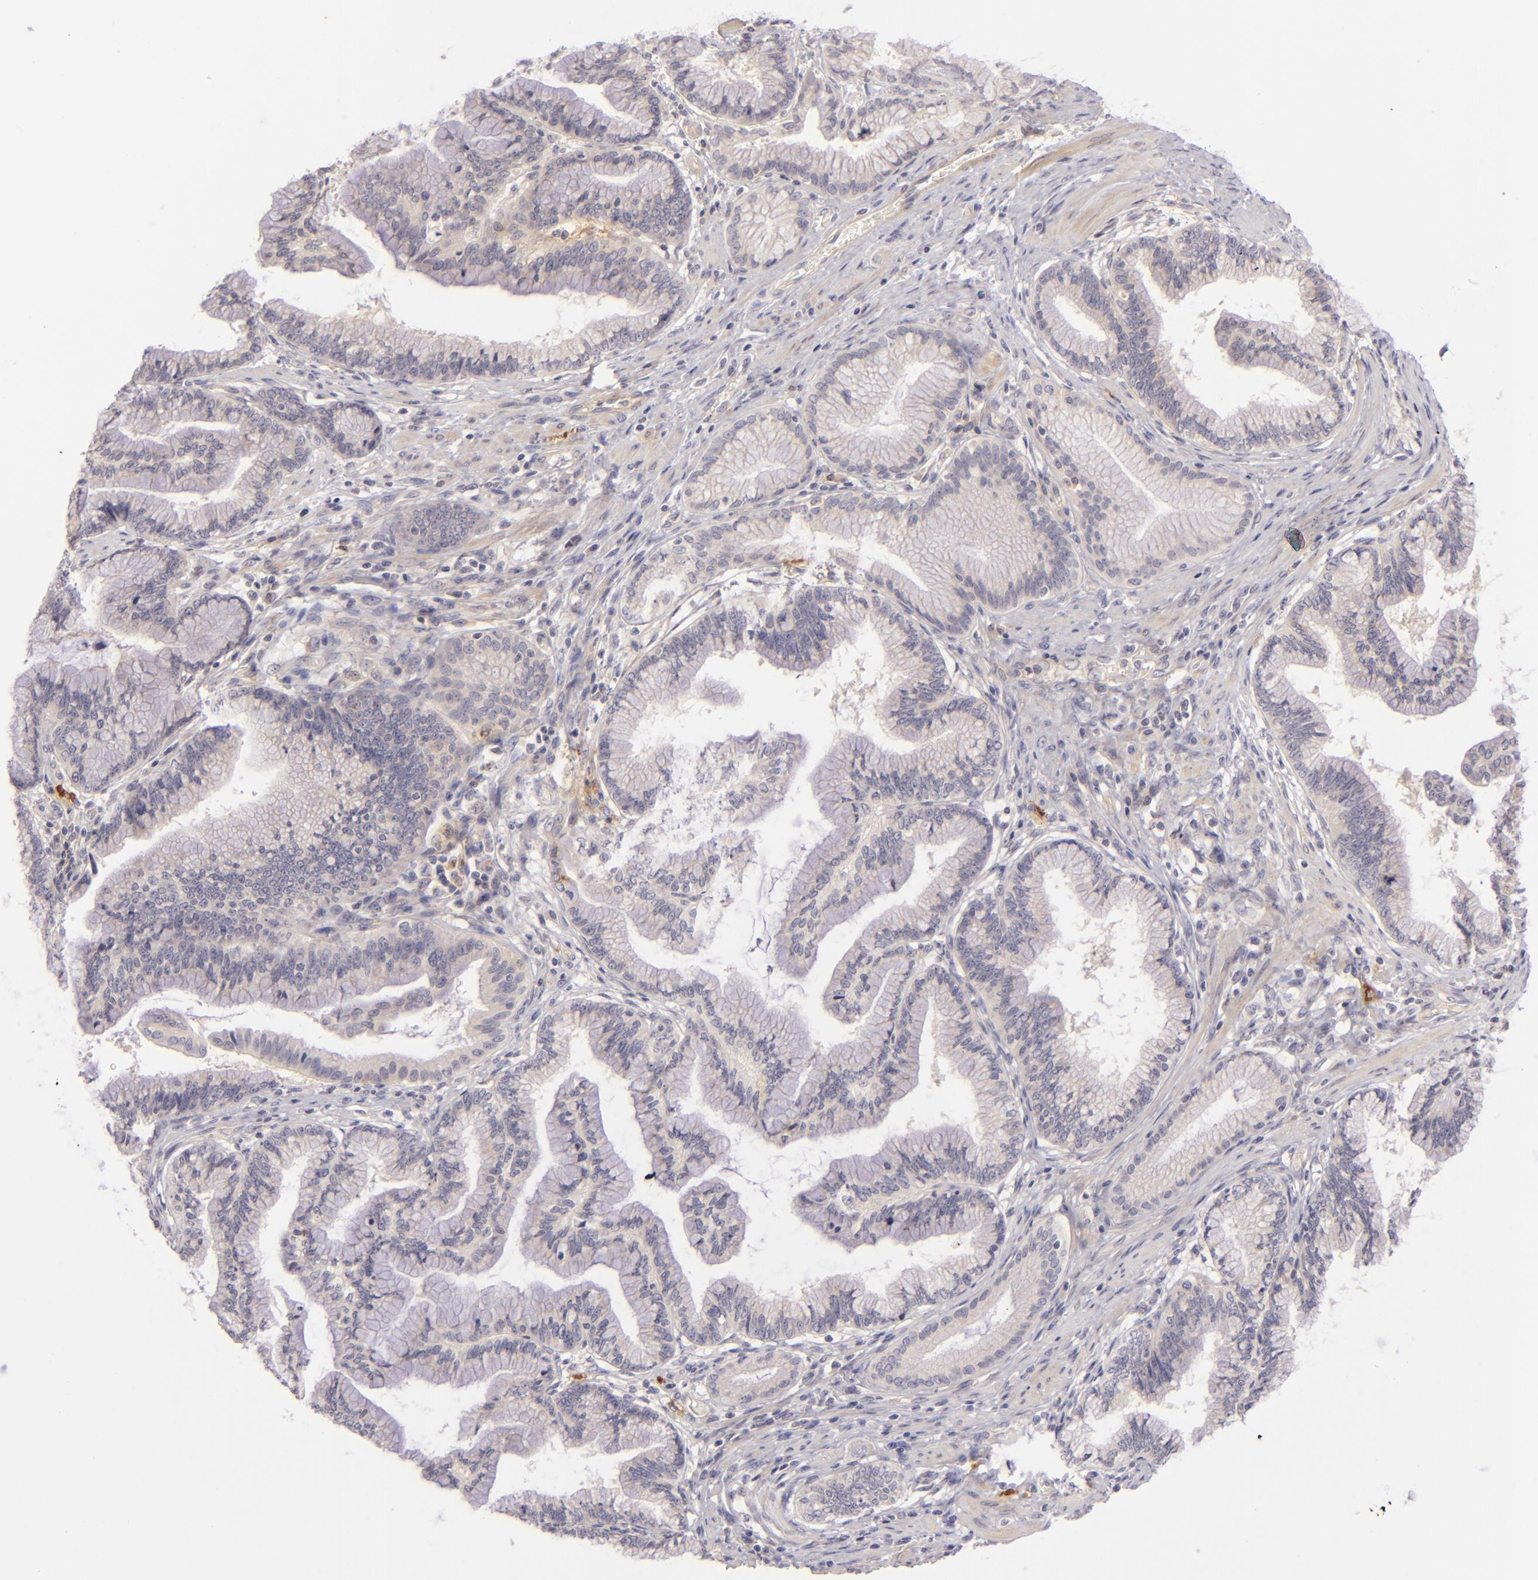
{"staining": {"intensity": "negative", "quantity": "none", "location": "none"}, "tissue": "pancreatic cancer", "cell_type": "Tumor cells", "image_type": "cancer", "snomed": [{"axis": "morphology", "description": "Adenocarcinoma, NOS"}, {"axis": "topography", "description": "Pancreas"}], "caption": "A high-resolution photomicrograph shows immunohistochemistry staining of pancreatic cancer, which reveals no significant expression in tumor cells.", "gene": "CD83", "patient": {"sex": "female", "age": 64}}